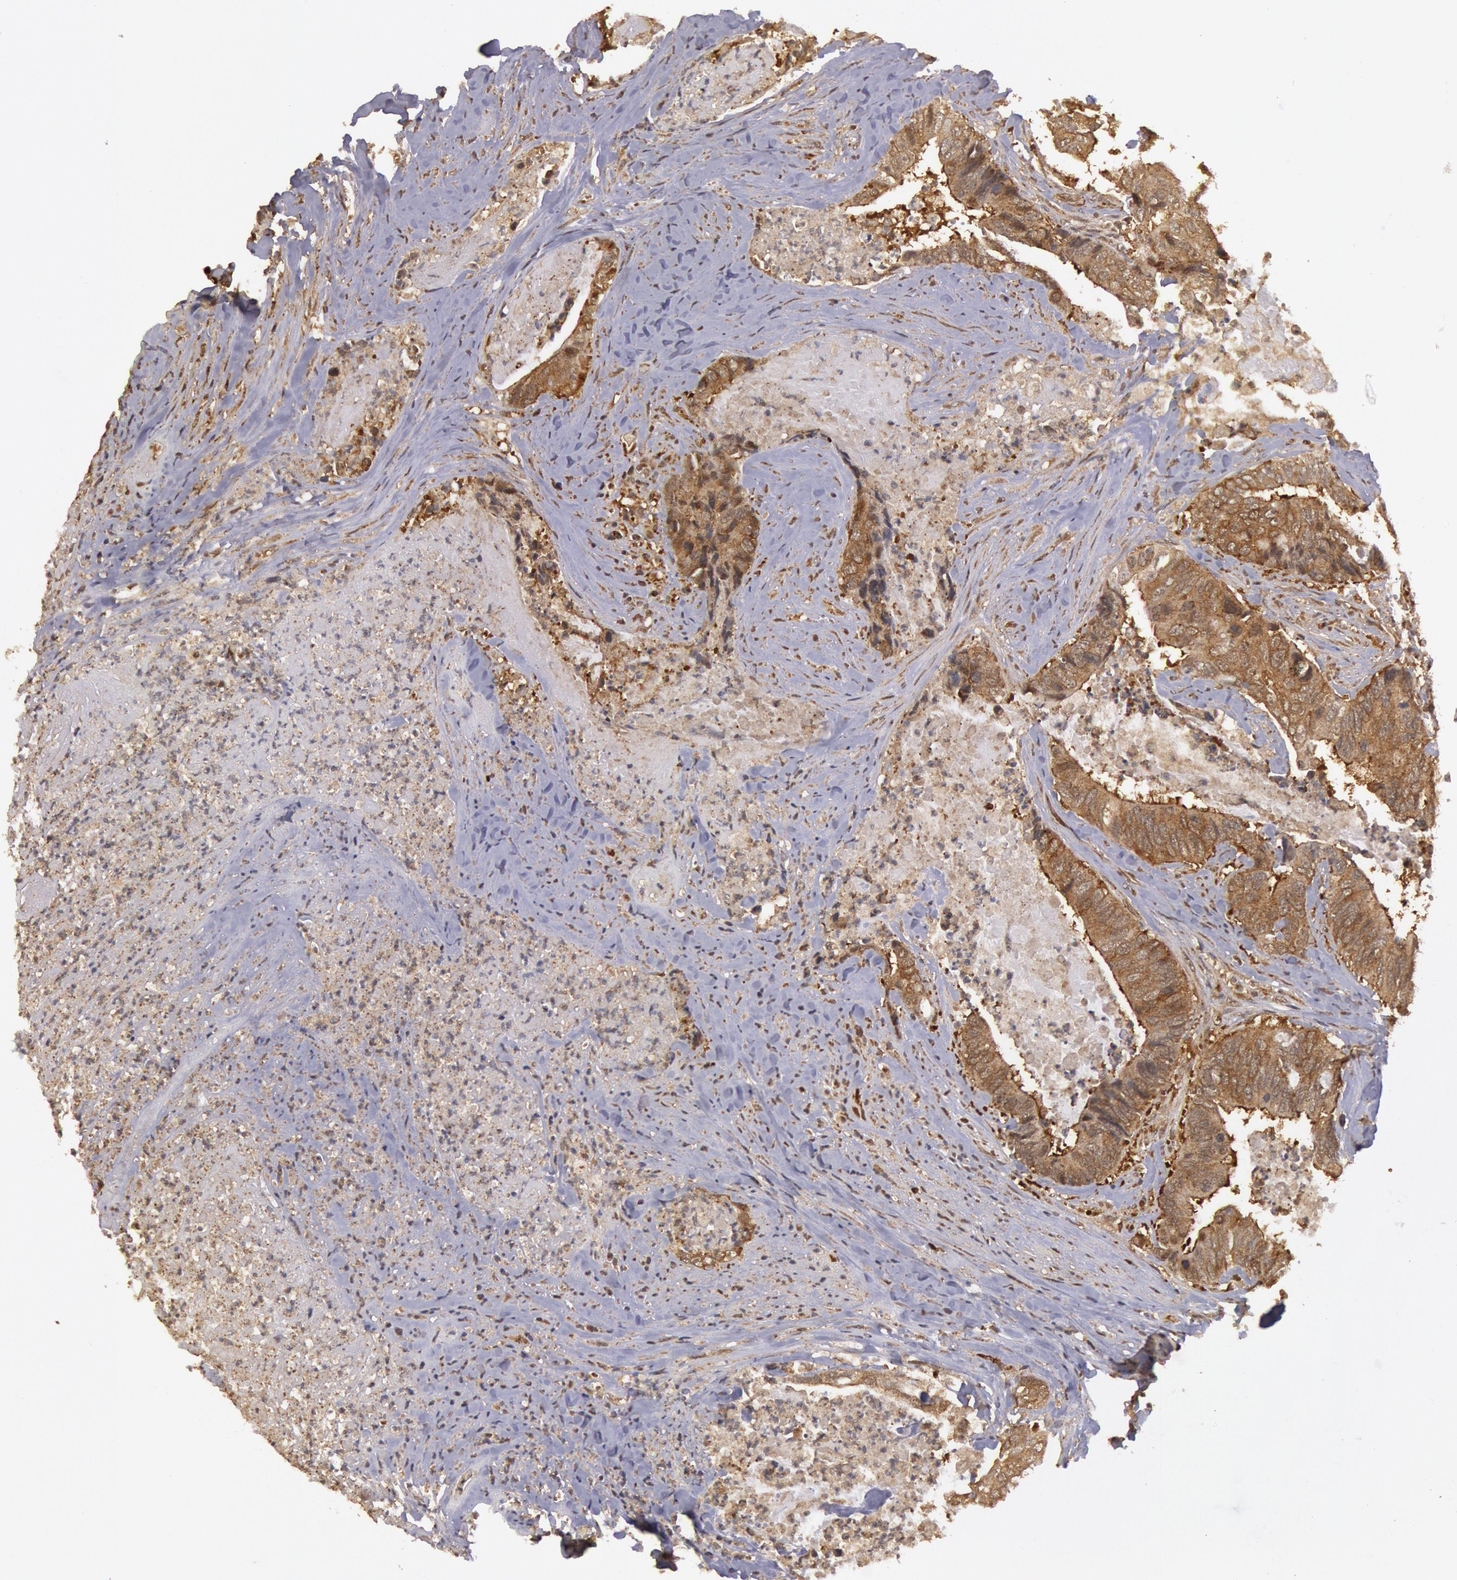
{"staining": {"intensity": "moderate", "quantity": ">75%", "location": "cytoplasmic/membranous"}, "tissue": "colorectal cancer", "cell_type": "Tumor cells", "image_type": "cancer", "snomed": [{"axis": "morphology", "description": "Adenocarcinoma, NOS"}, {"axis": "topography", "description": "Rectum"}], "caption": "Protein analysis of colorectal cancer tissue demonstrates moderate cytoplasmic/membranous staining in about >75% of tumor cells. The protein is shown in brown color, while the nuclei are stained blue.", "gene": "USP14", "patient": {"sex": "female", "age": 65}}